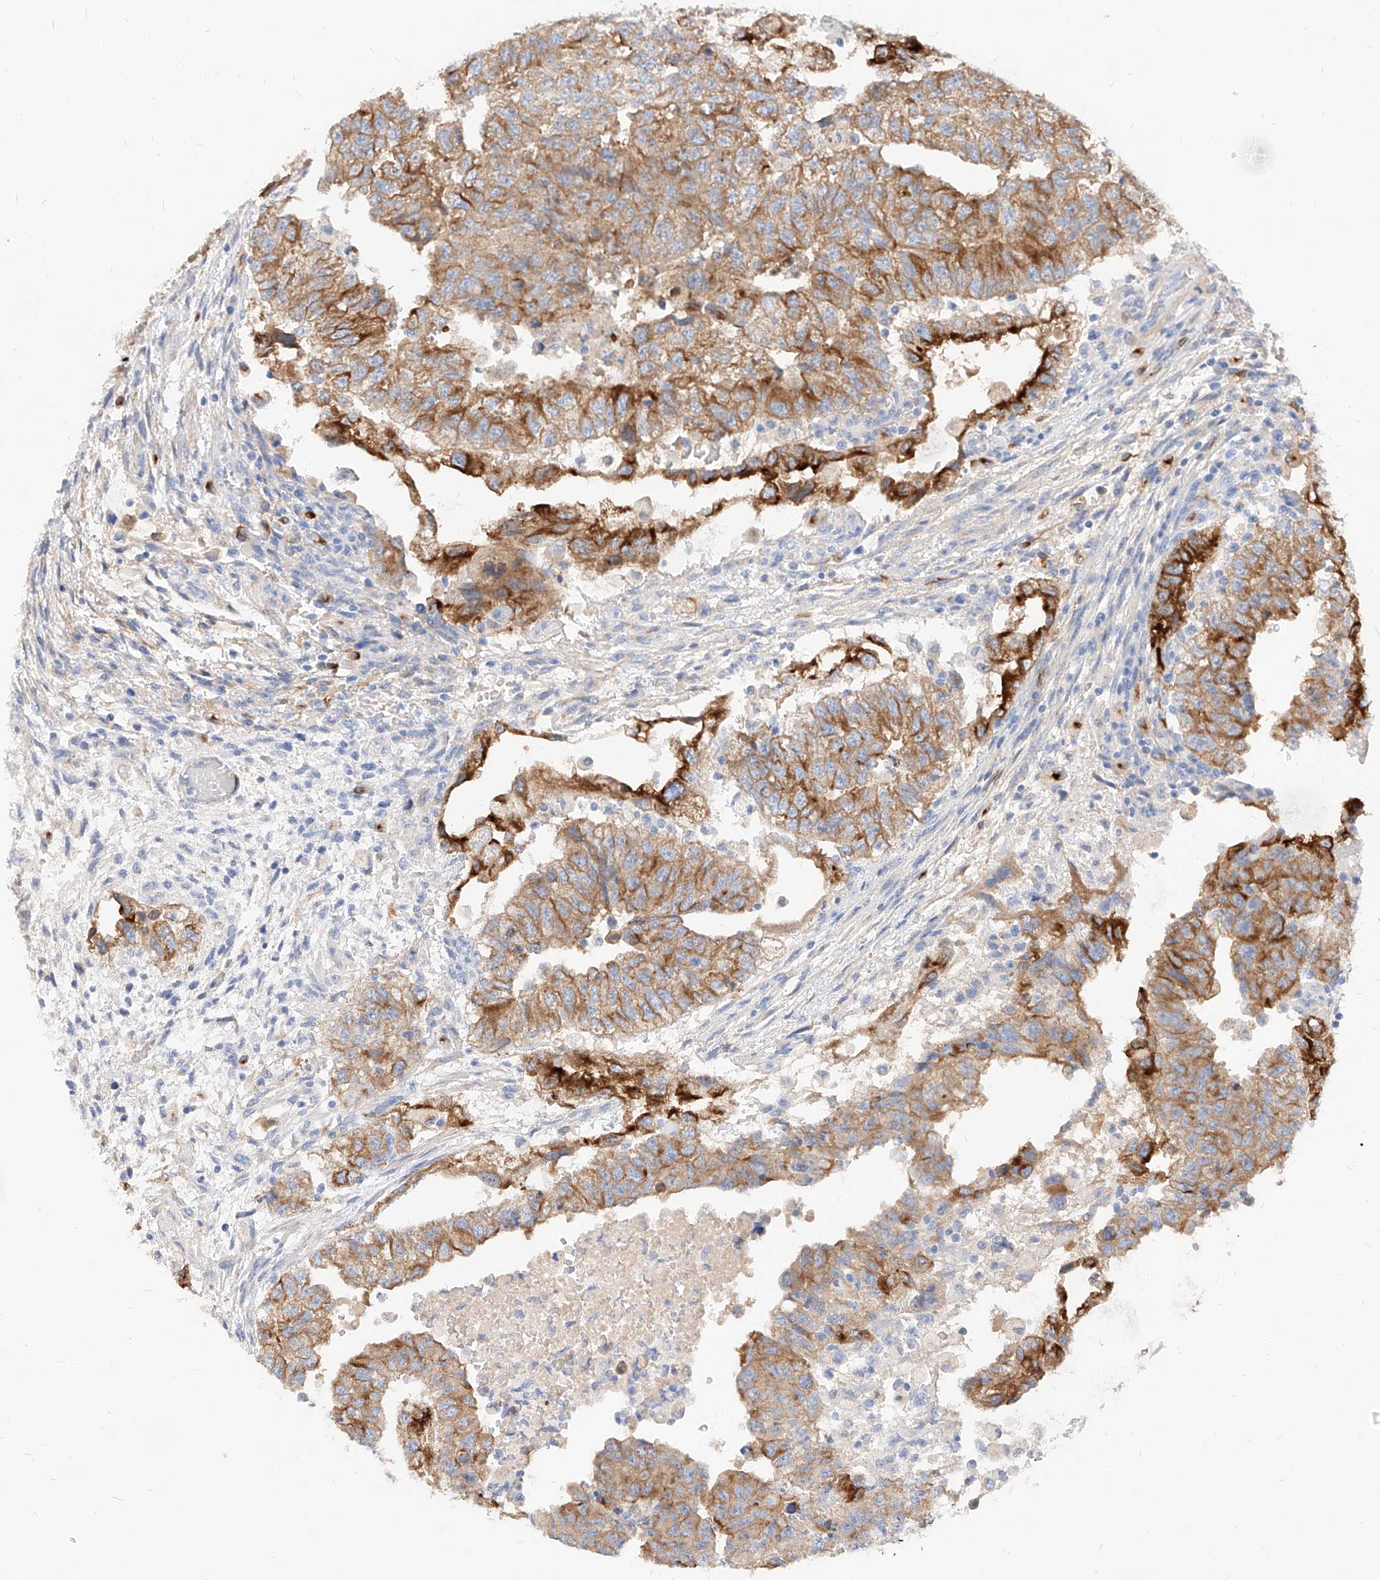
{"staining": {"intensity": "moderate", "quantity": ">75%", "location": "cytoplasmic/membranous"}, "tissue": "testis cancer", "cell_type": "Tumor cells", "image_type": "cancer", "snomed": [{"axis": "morphology", "description": "Carcinoma, Embryonal, NOS"}, {"axis": "topography", "description": "Testis"}], "caption": "Human testis cancer stained with a protein marker reveals moderate staining in tumor cells.", "gene": "MAP7", "patient": {"sex": "male", "age": 36}}